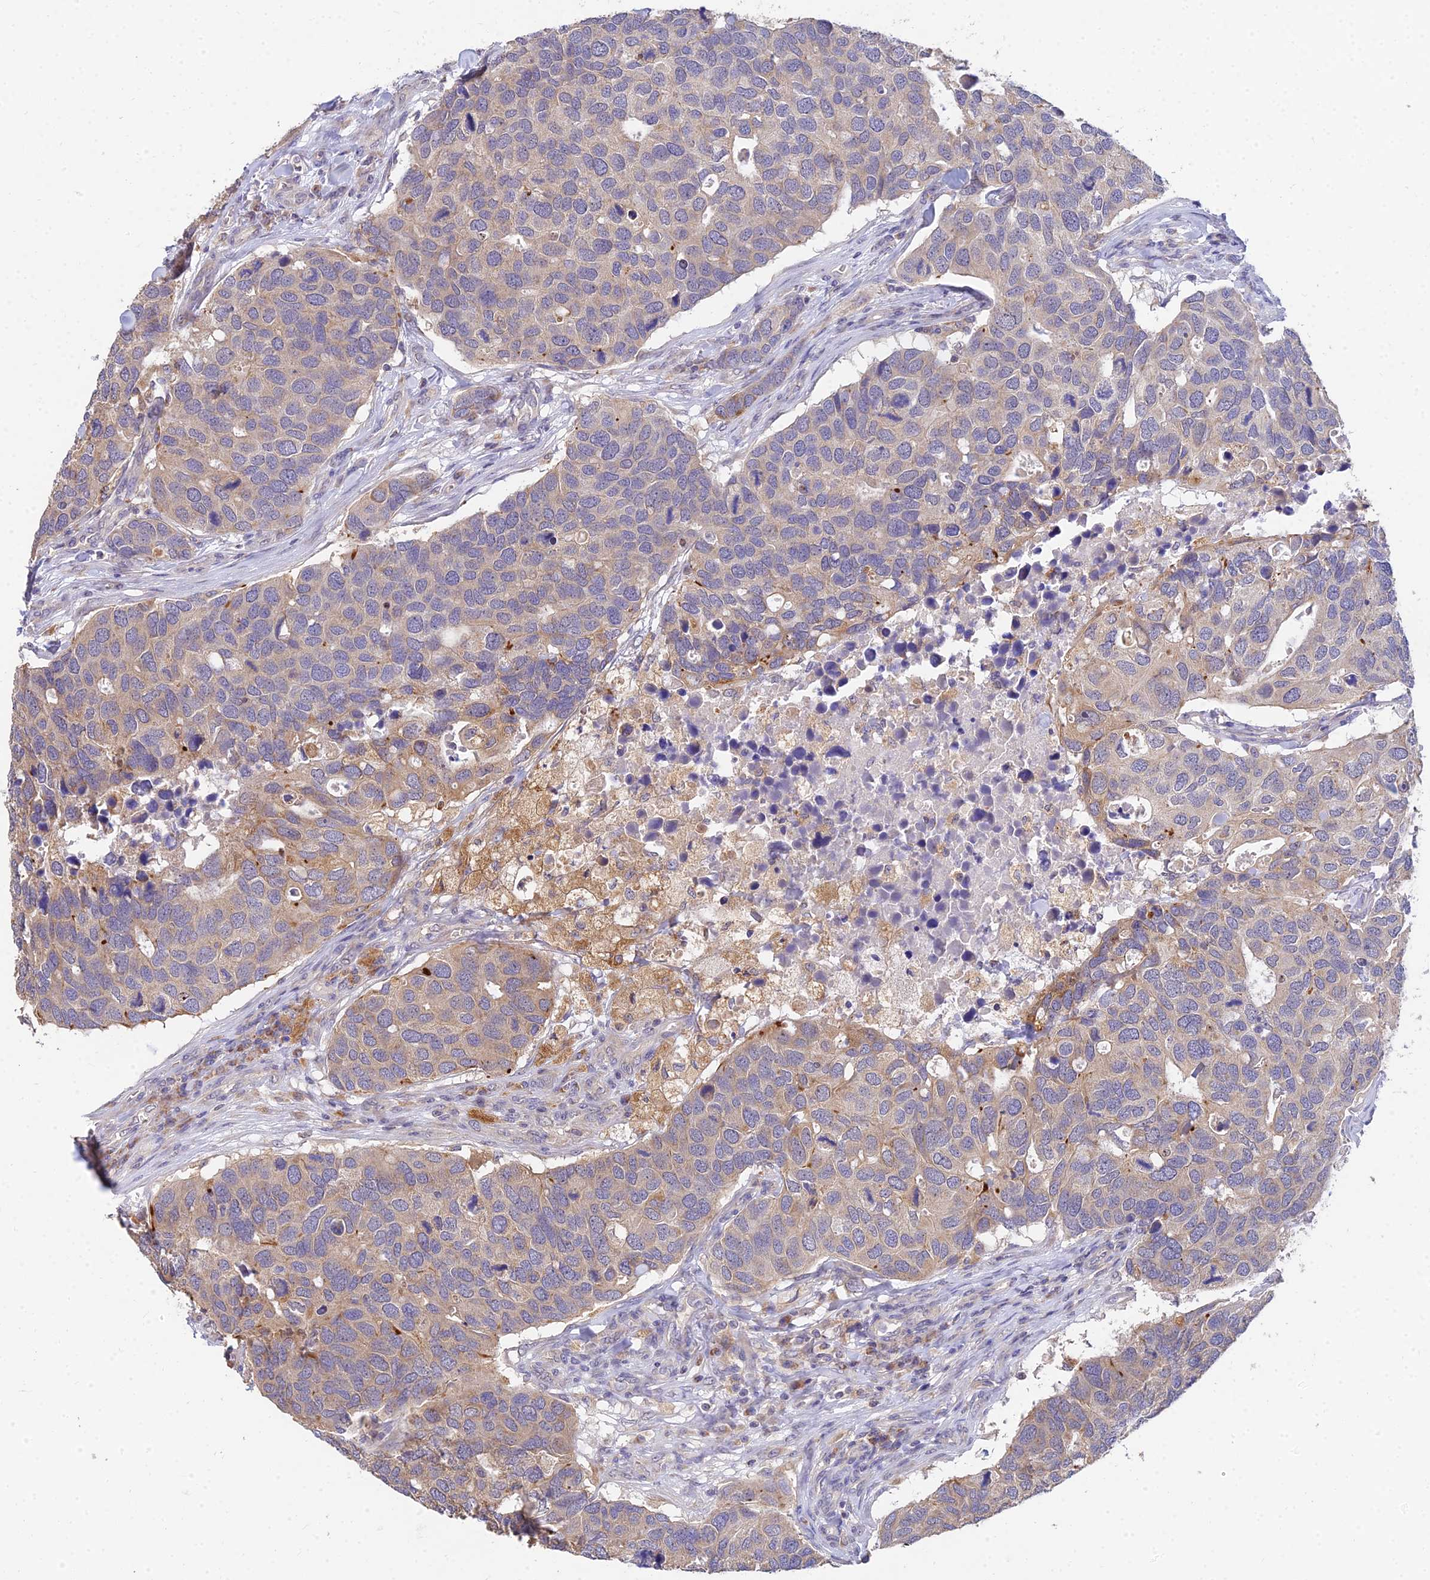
{"staining": {"intensity": "moderate", "quantity": "<25%", "location": "cytoplasmic/membranous"}, "tissue": "breast cancer", "cell_type": "Tumor cells", "image_type": "cancer", "snomed": [{"axis": "morphology", "description": "Duct carcinoma"}, {"axis": "topography", "description": "Breast"}], "caption": "Immunohistochemistry histopathology image of human breast invasive ductal carcinoma stained for a protein (brown), which reveals low levels of moderate cytoplasmic/membranous positivity in about <25% of tumor cells.", "gene": "ARL8B", "patient": {"sex": "female", "age": 83}}